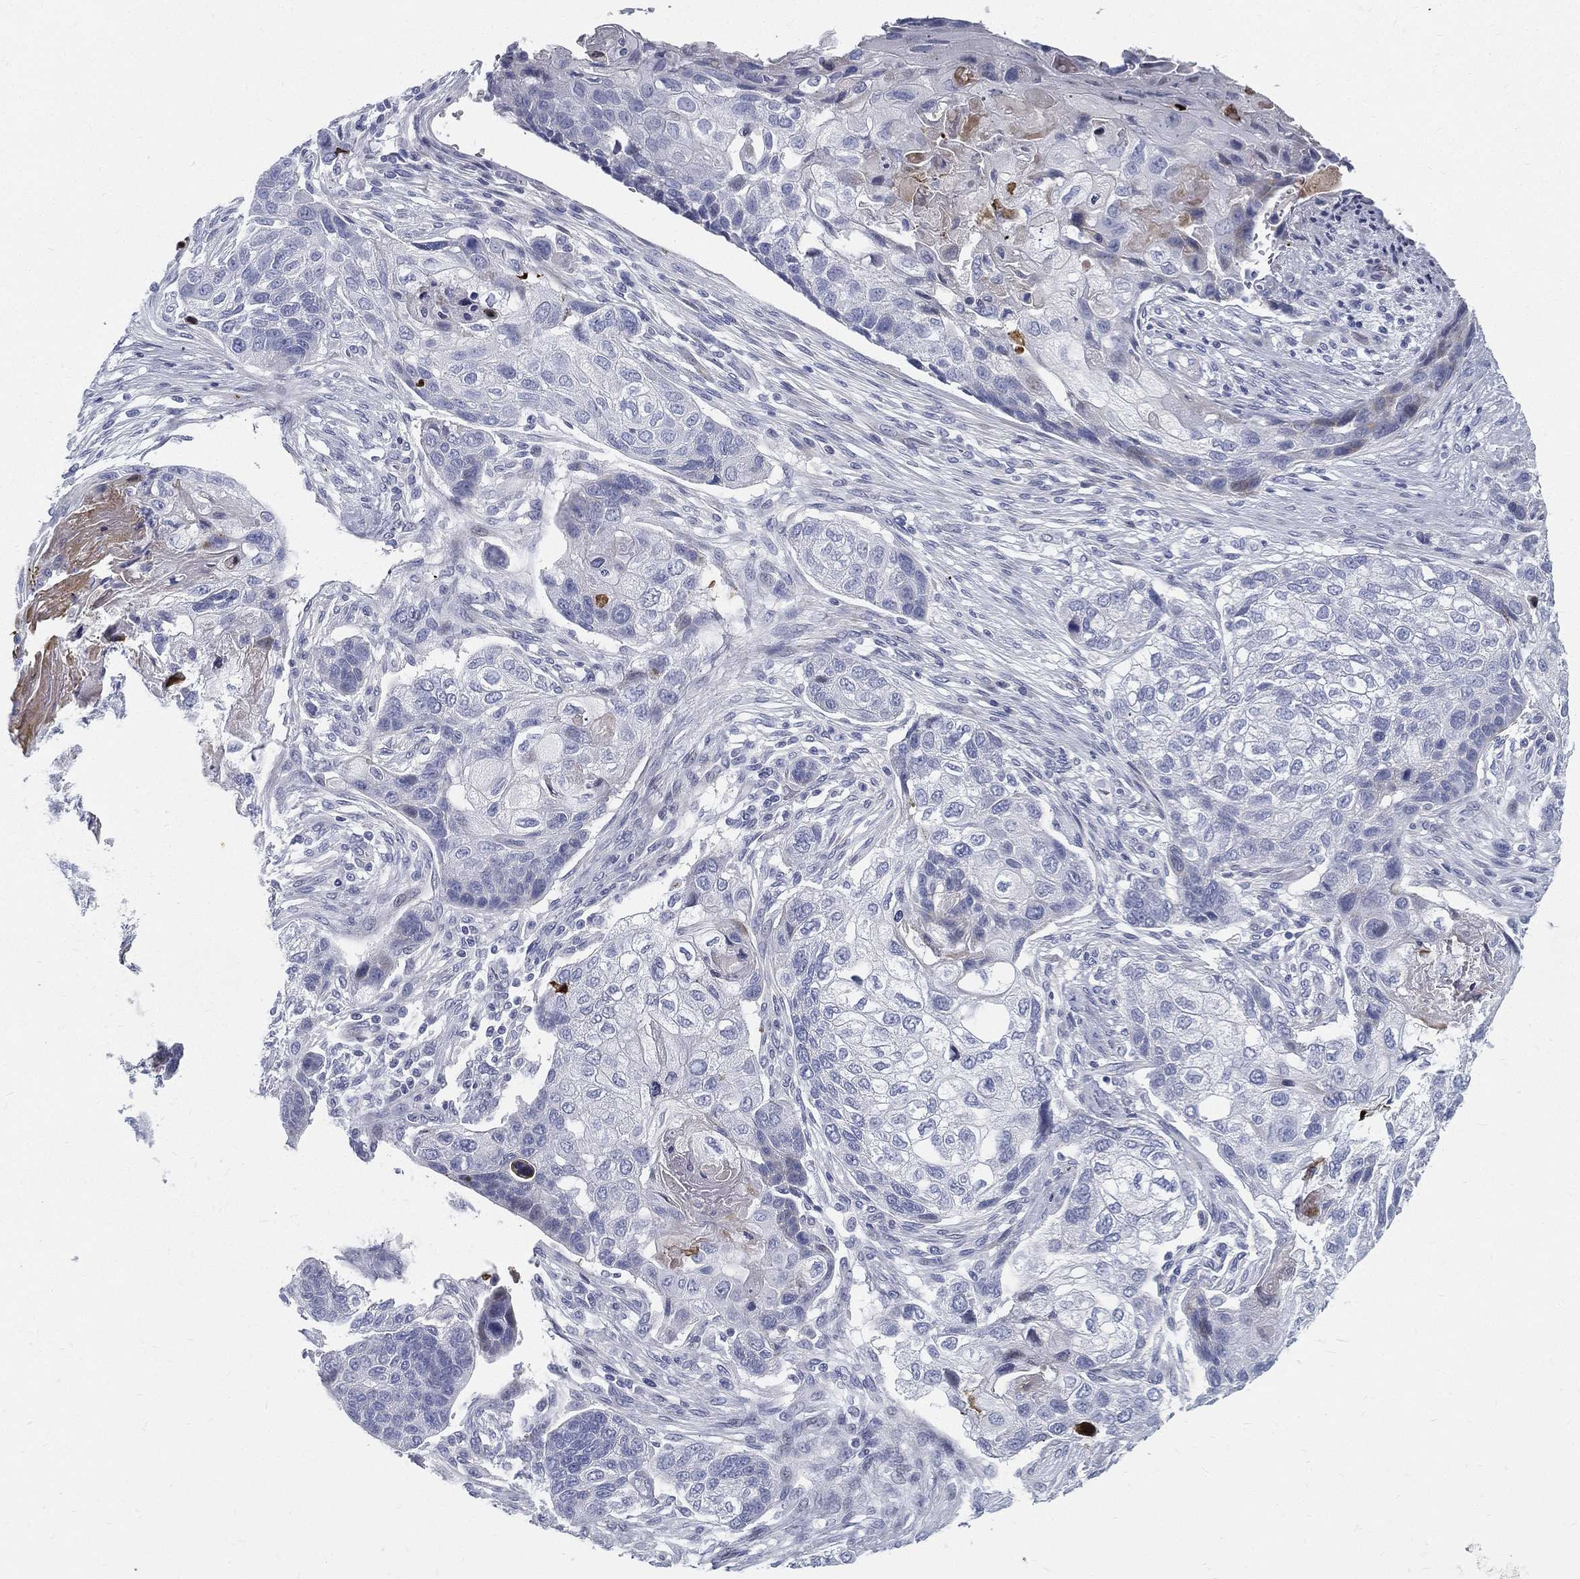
{"staining": {"intensity": "negative", "quantity": "none", "location": "none"}, "tissue": "lung cancer", "cell_type": "Tumor cells", "image_type": "cancer", "snomed": [{"axis": "morphology", "description": "Normal tissue, NOS"}, {"axis": "morphology", "description": "Squamous cell carcinoma, NOS"}, {"axis": "topography", "description": "Bronchus"}, {"axis": "topography", "description": "Lung"}], "caption": "Tumor cells are negative for protein expression in human lung cancer. (Brightfield microscopy of DAB IHC at high magnification).", "gene": "SPPL2C", "patient": {"sex": "male", "age": 69}}